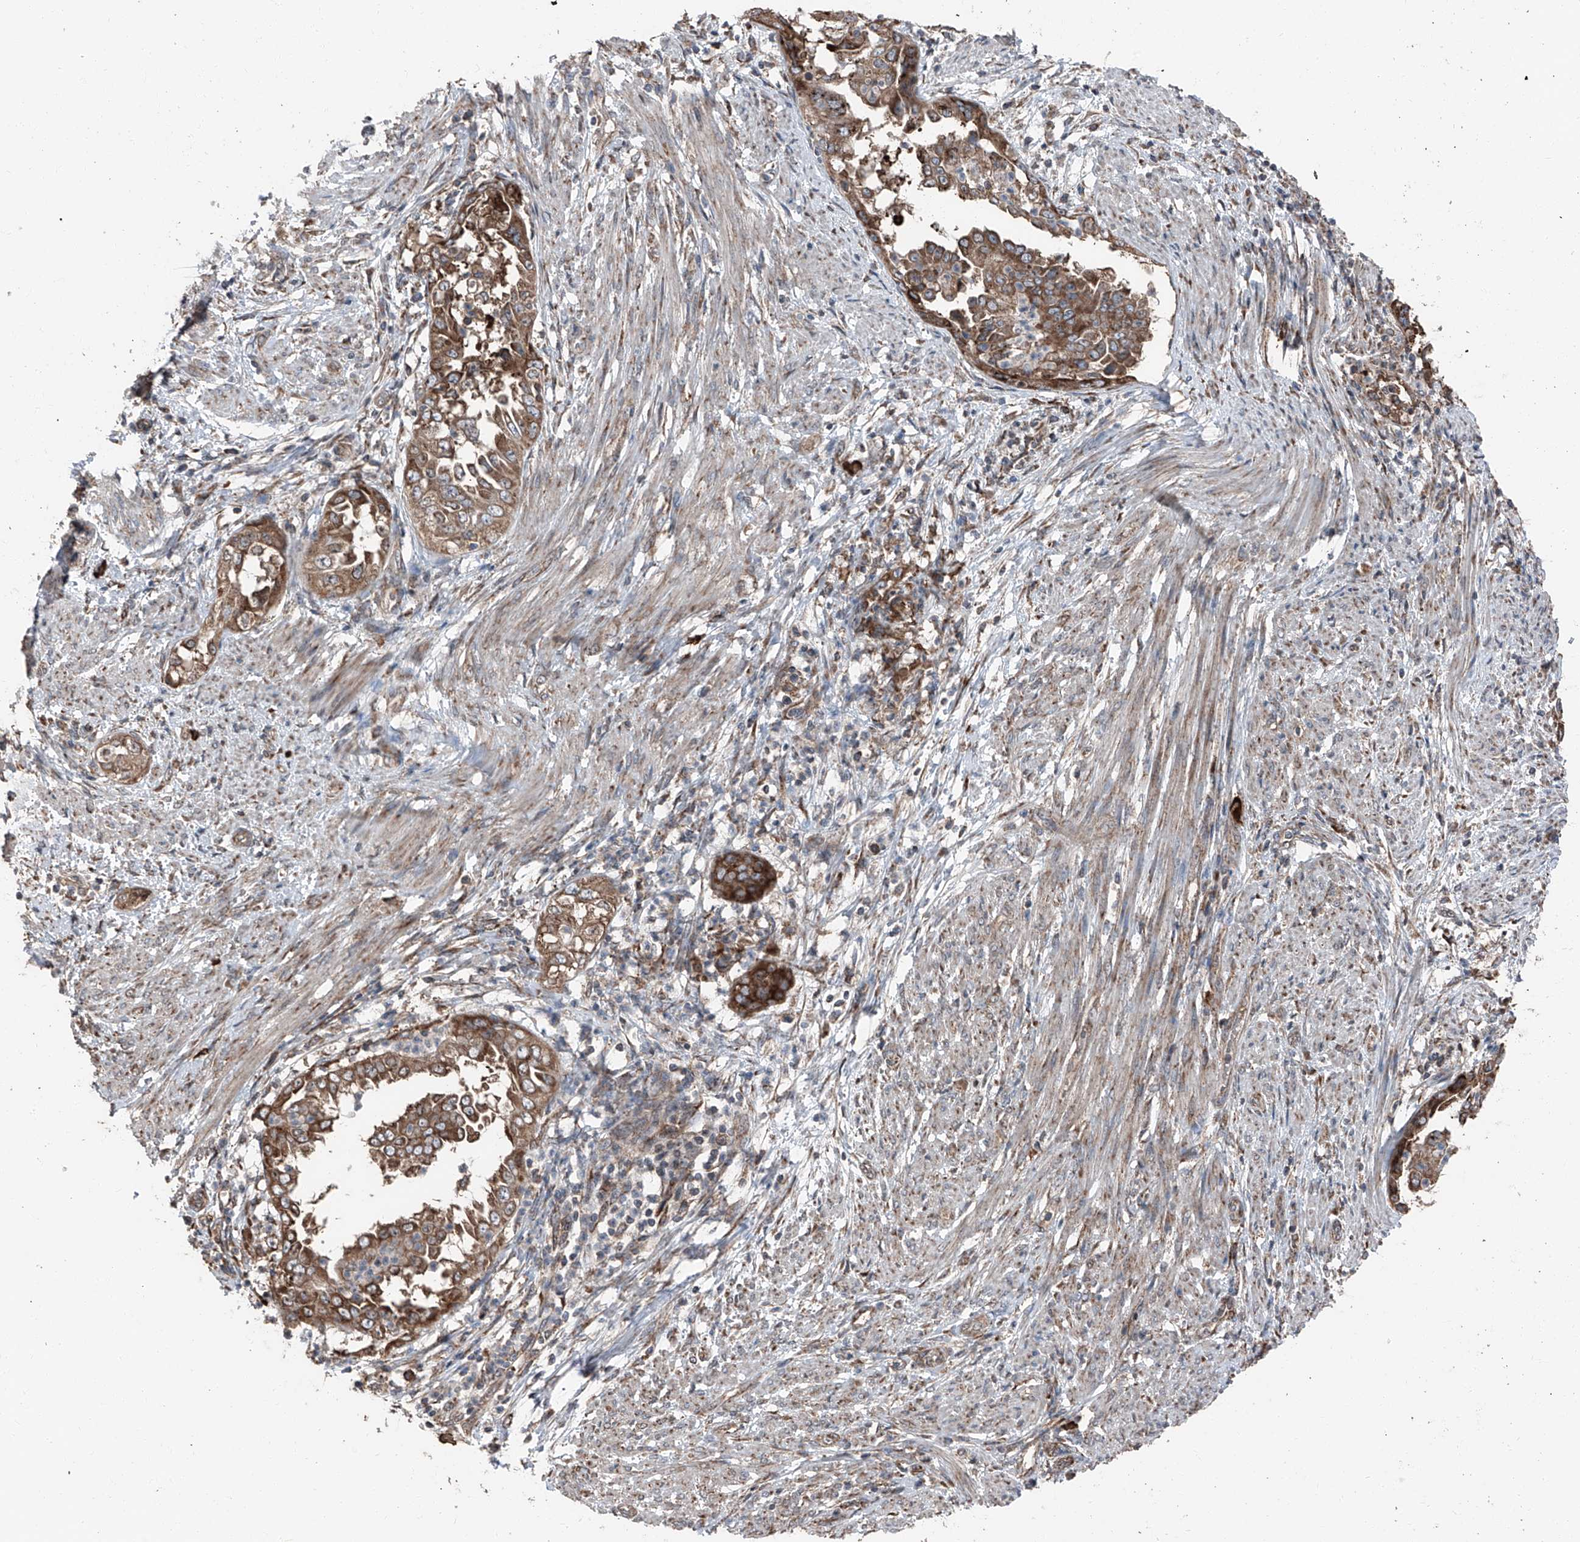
{"staining": {"intensity": "moderate", "quantity": ">75%", "location": "cytoplasmic/membranous"}, "tissue": "endometrial cancer", "cell_type": "Tumor cells", "image_type": "cancer", "snomed": [{"axis": "morphology", "description": "Adenocarcinoma, NOS"}, {"axis": "topography", "description": "Endometrium"}], "caption": "Human endometrial cancer (adenocarcinoma) stained with a protein marker demonstrates moderate staining in tumor cells.", "gene": "LIMK1", "patient": {"sex": "female", "age": 85}}